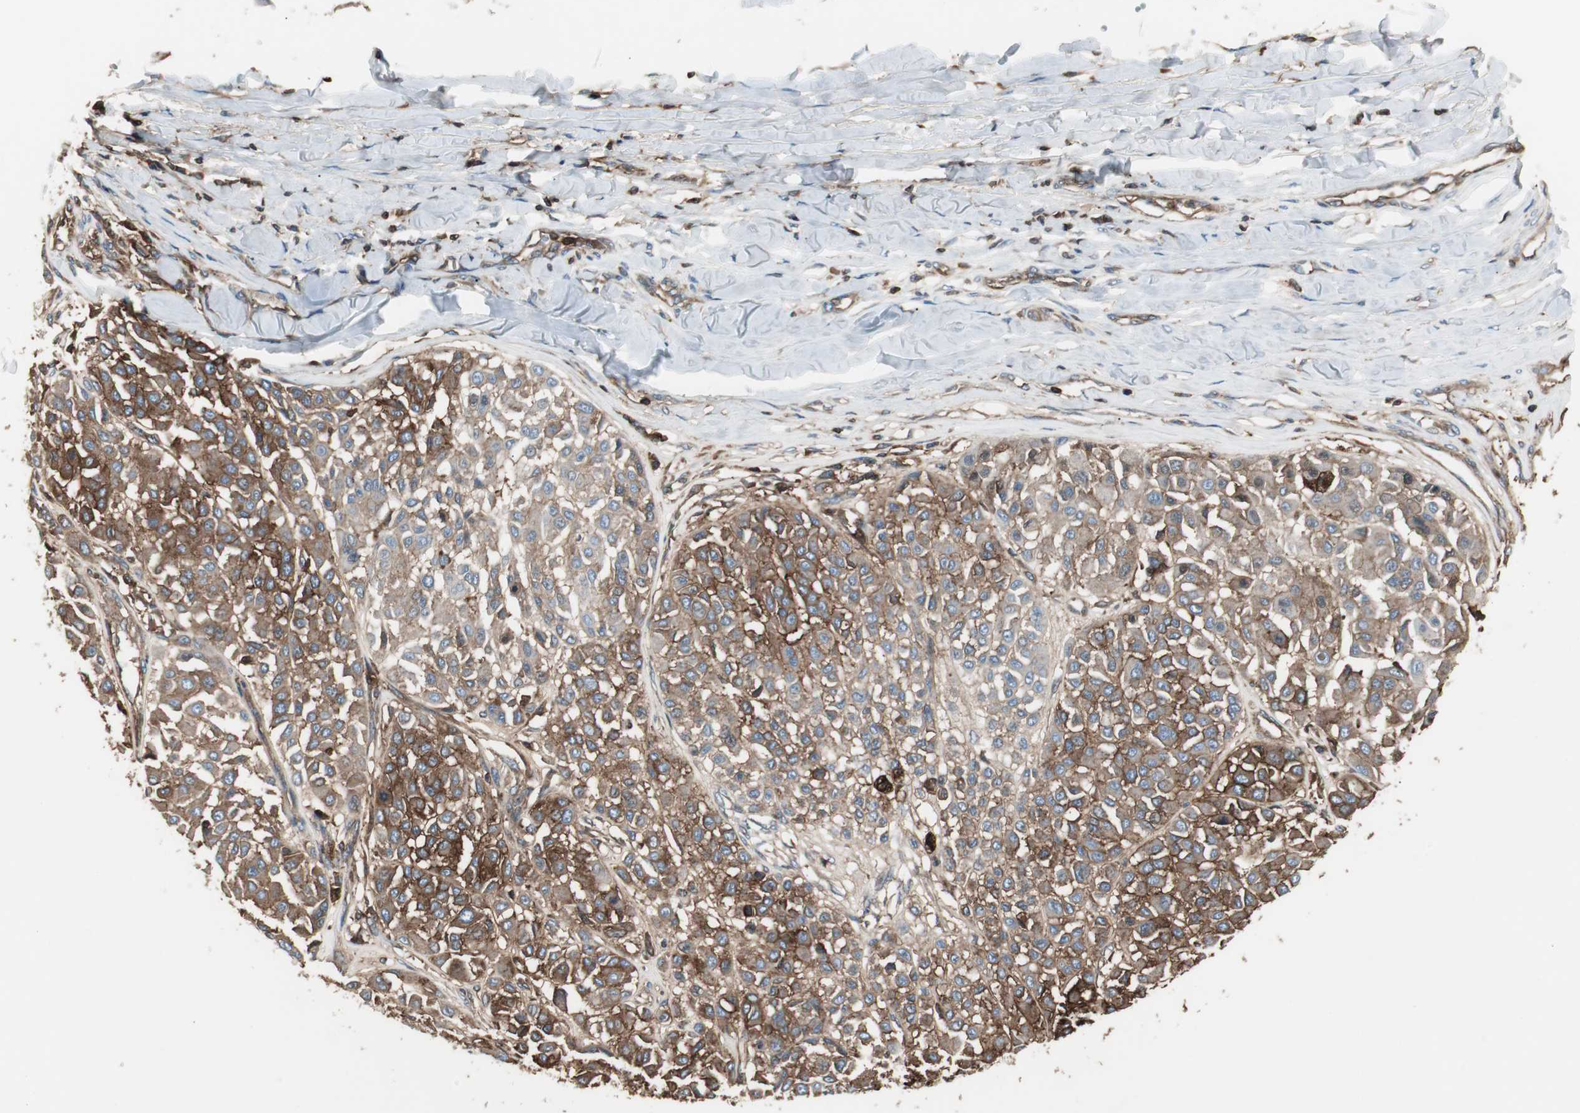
{"staining": {"intensity": "strong", "quantity": ">75%", "location": "cytoplasmic/membranous"}, "tissue": "melanoma", "cell_type": "Tumor cells", "image_type": "cancer", "snomed": [{"axis": "morphology", "description": "Malignant melanoma, Metastatic site"}, {"axis": "topography", "description": "Soft tissue"}], "caption": "The immunohistochemical stain labels strong cytoplasmic/membranous expression in tumor cells of melanoma tissue.", "gene": "B2M", "patient": {"sex": "male", "age": 41}}